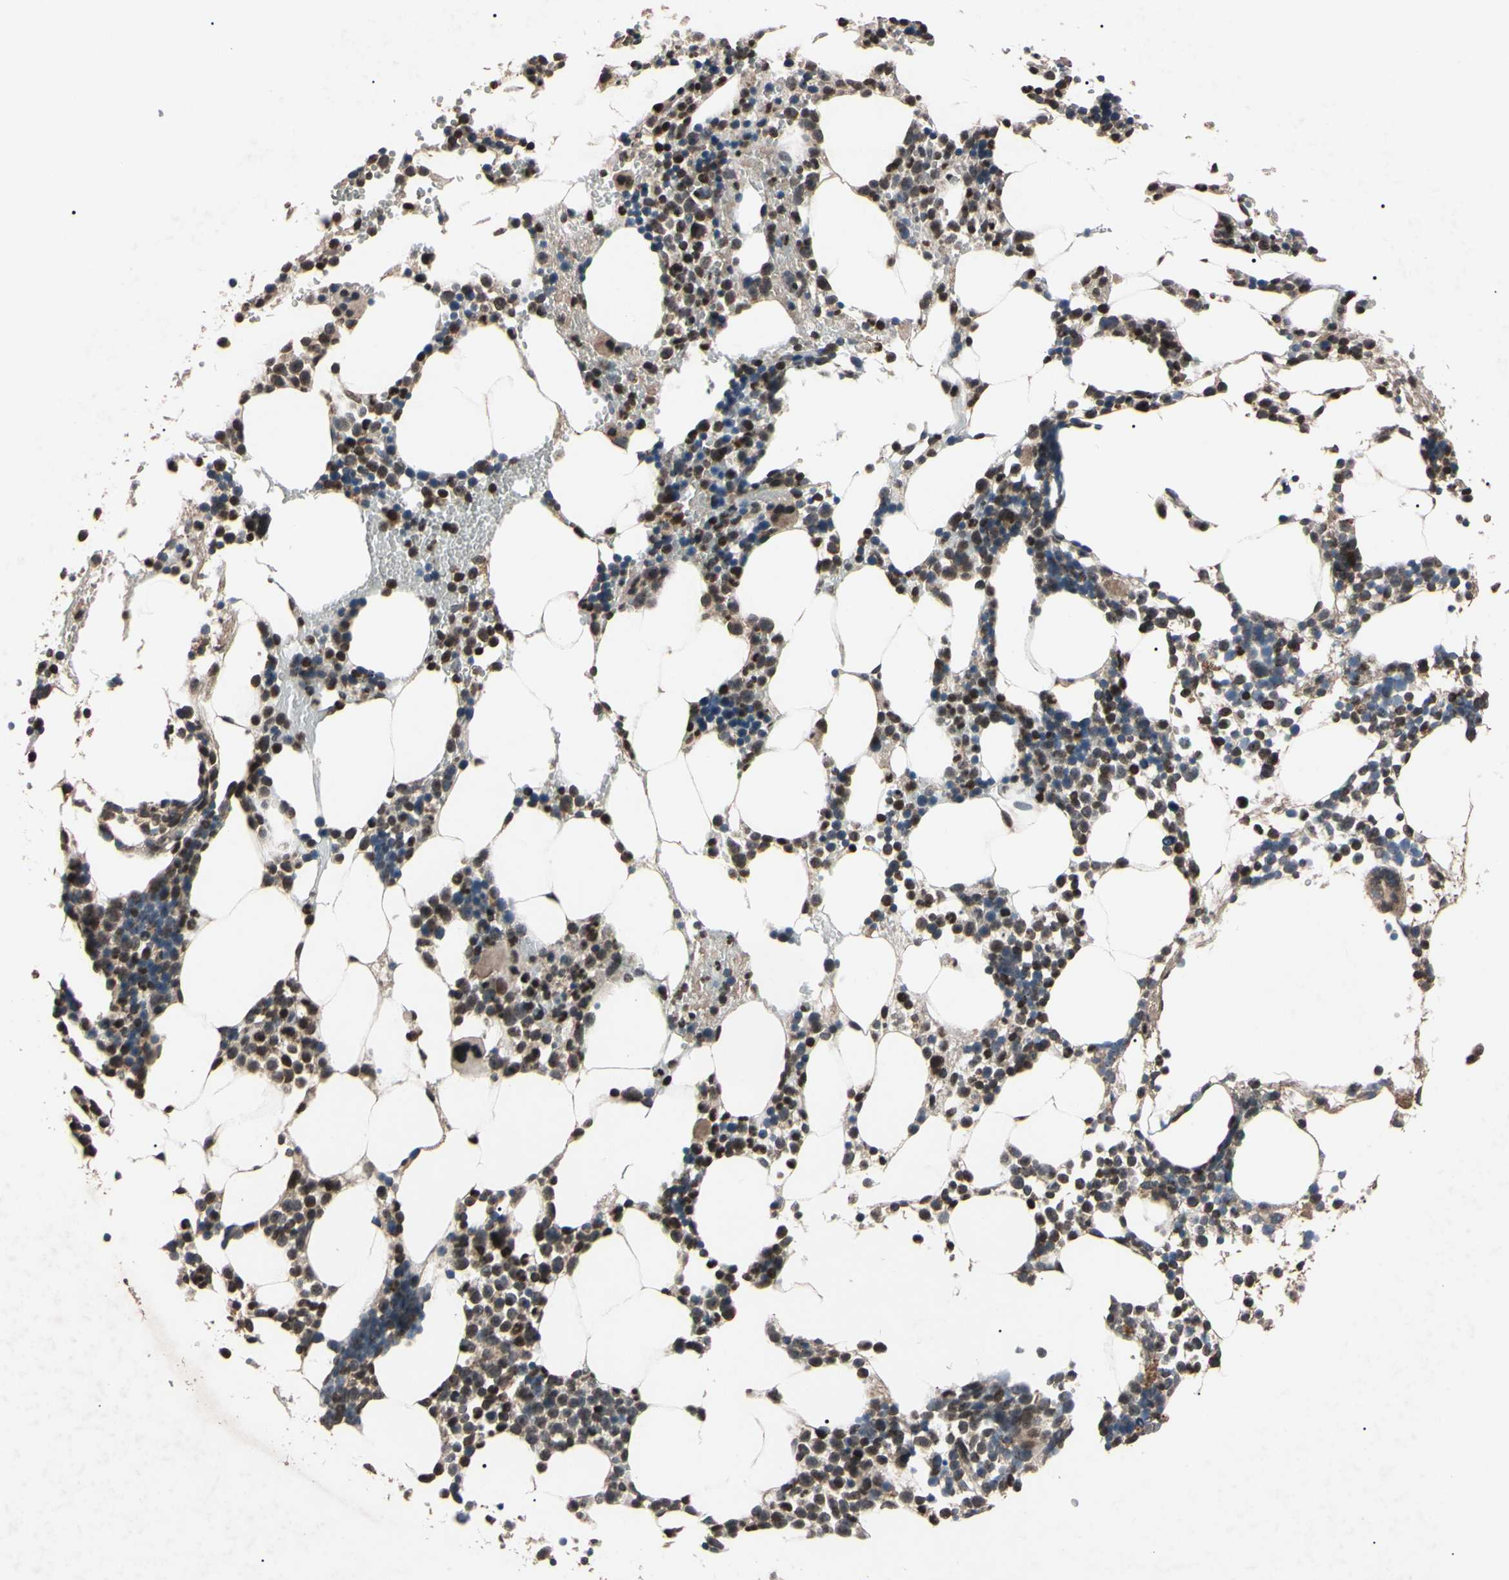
{"staining": {"intensity": "moderate", "quantity": "25%-75%", "location": "cytoplasmic/membranous,nuclear"}, "tissue": "bone marrow", "cell_type": "Hematopoietic cells", "image_type": "normal", "snomed": [{"axis": "morphology", "description": "Normal tissue, NOS"}, {"axis": "morphology", "description": "Inflammation, NOS"}, {"axis": "topography", "description": "Bone marrow"}], "caption": "Immunohistochemical staining of benign bone marrow shows moderate cytoplasmic/membranous,nuclear protein expression in approximately 25%-75% of hematopoietic cells. (IHC, brightfield microscopy, high magnification).", "gene": "TNFRSF1A", "patient": {"sex": "male", "age": 42}}